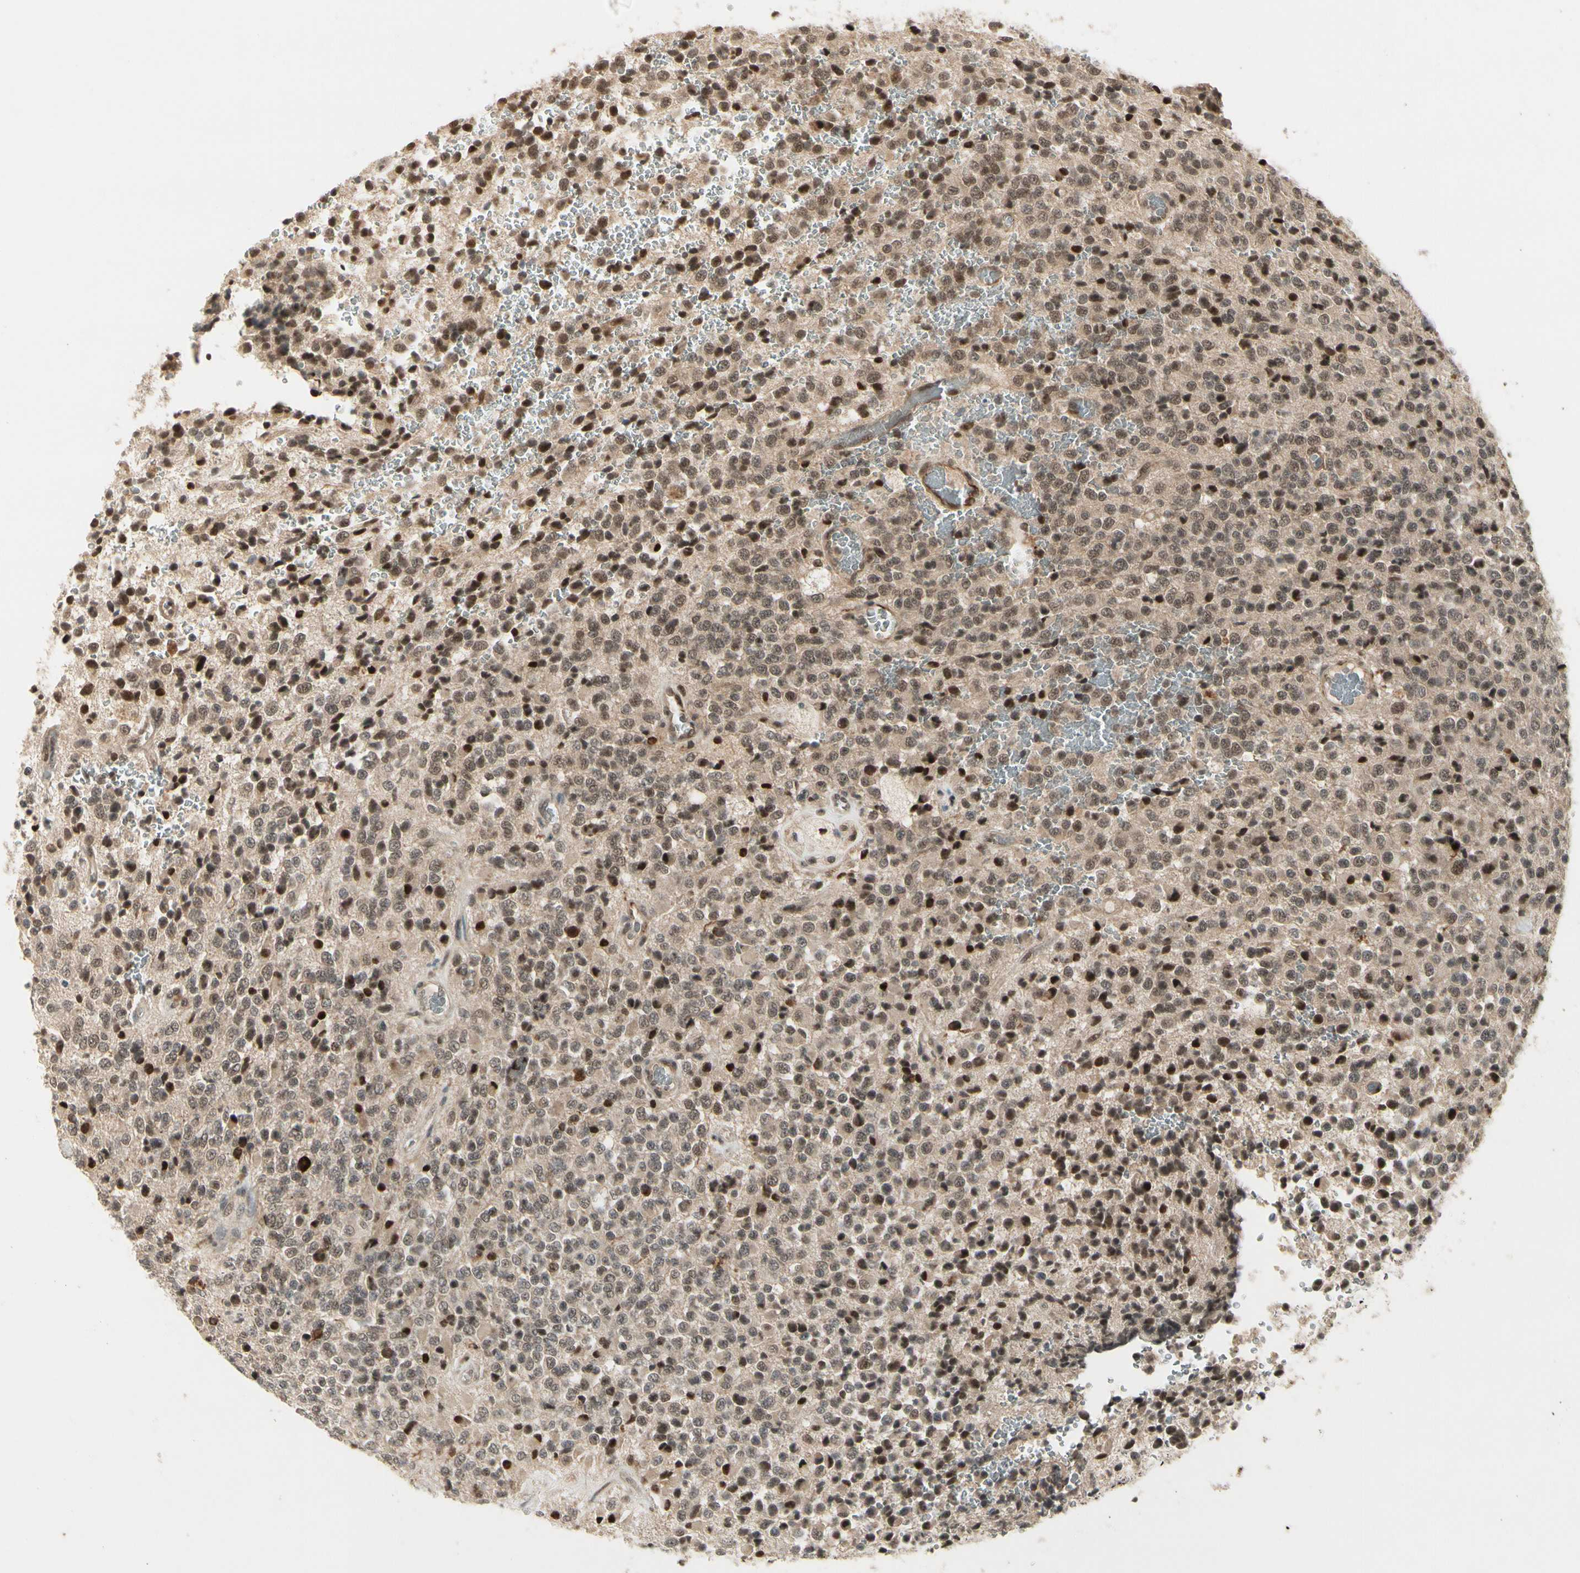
{"staining": {"intensity": "strong", "quantity": "25%-75%", "location": "nuclear"}, "tissue": "glioma", "cell_type": "Tumor cells", "image_type": "cancer", "snomed": [{"axis": "morphology", "description": "Glioma, malignant, High grade"}, {"axis": "topography", "description": "pancreas cauda"}], "caption": "DAB immunohistochemical staining of malignant high-grade glioma exhibits strong nuclear protein staining in approximately 25%-75% of tumor cells.", "gene": "CDK11A", "patient": {"sex": "male", "age": 60}}